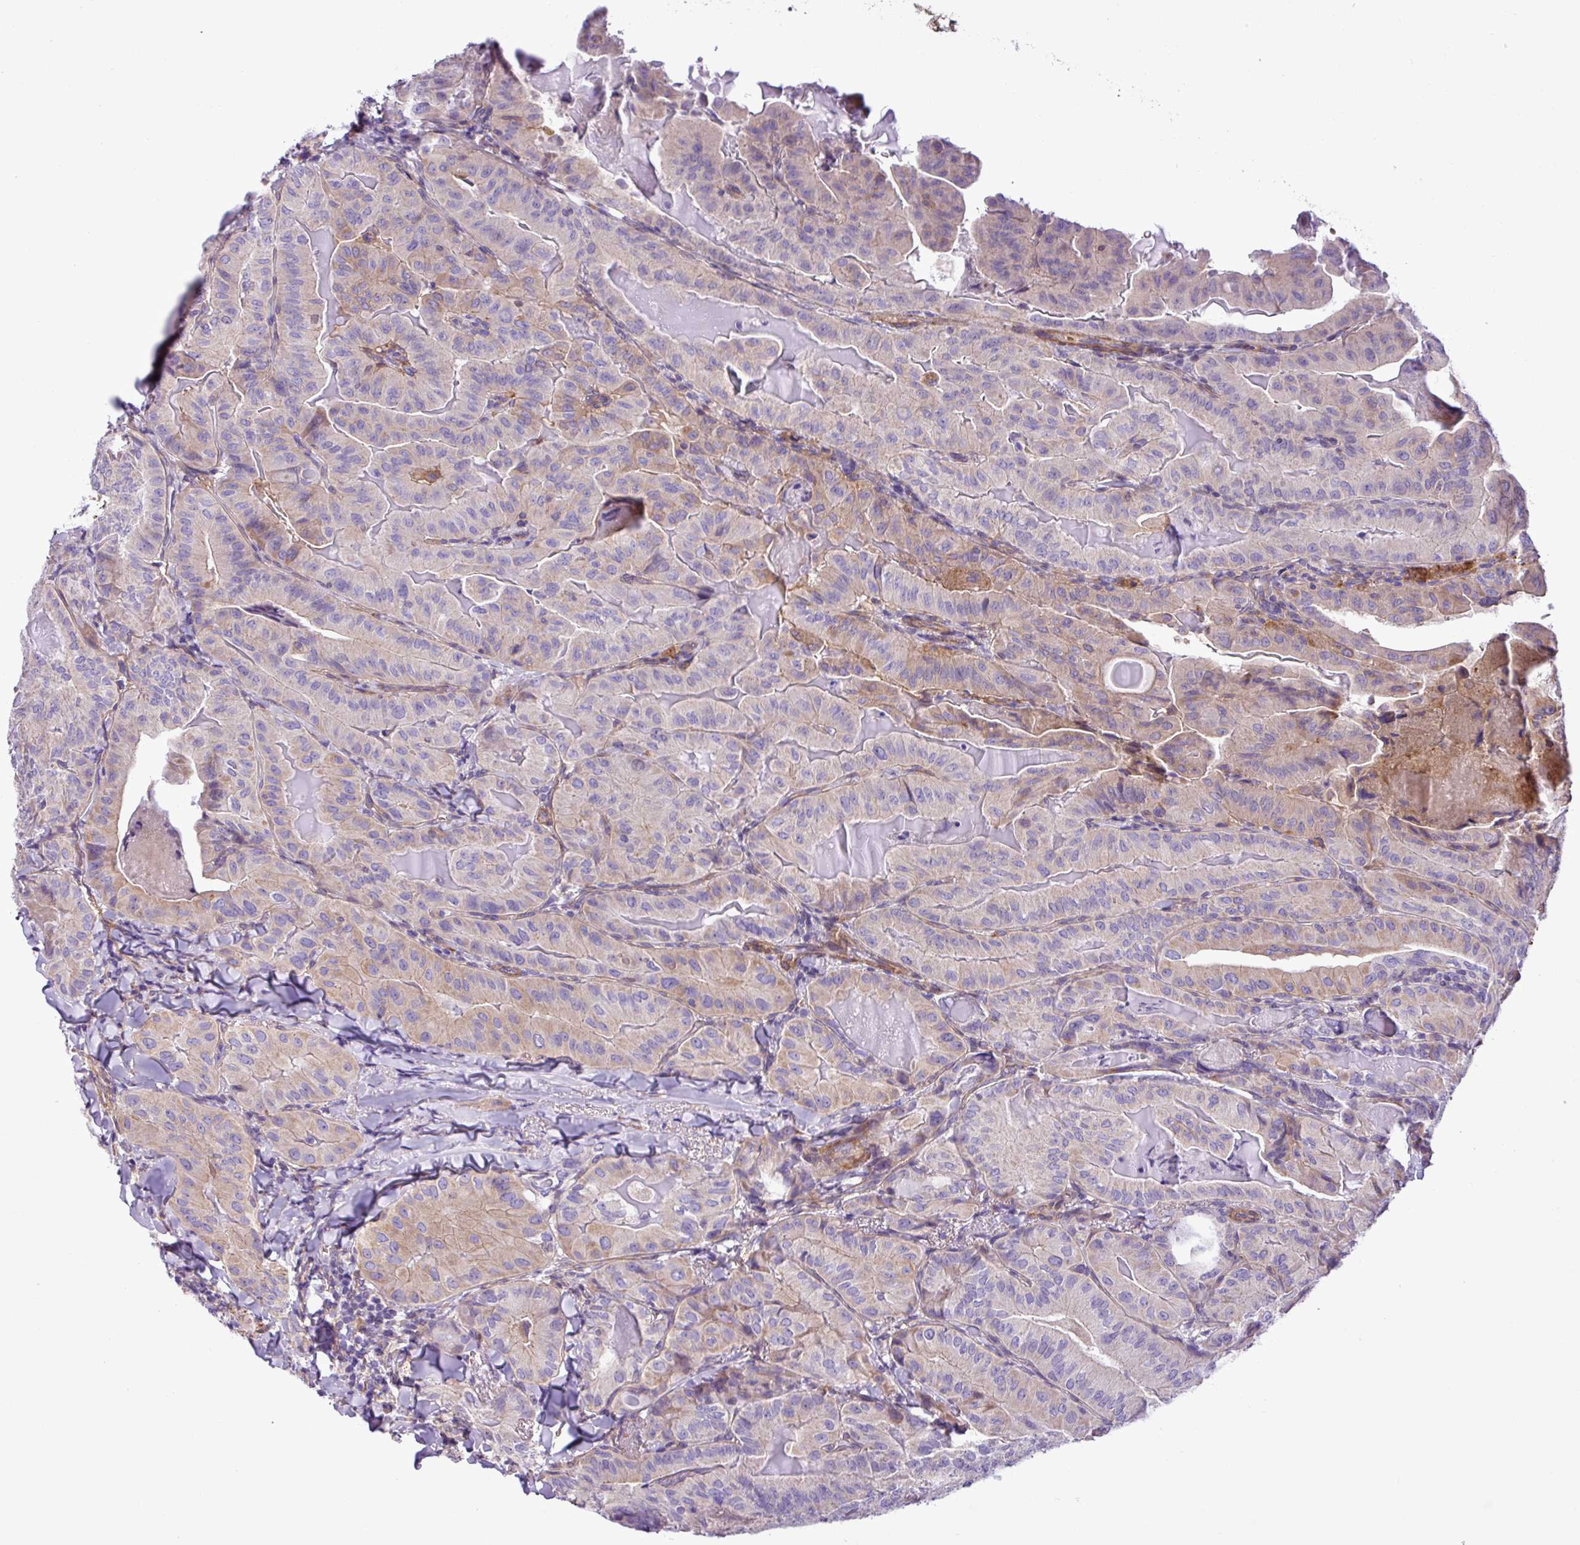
{"staining": {"intensity": "weak", "quantity": "<25%", "location": "cytoplasmic/membranous"}, "tissue": "thyroid cancer", "cell_type": "Tumor cells", "image_type": "cancer", "snomed": [{"axis": "morphology", "description": "Papillary adenocarcinoma, NOS"}, {"axis": "topography", "description": "Thyroid gland"}], "caption": "The image reveals no staining of tumor cells in thyroid cancer (papillary adenocarcinoma).", "gene": "C11orf91", "patient": {"sex": "female", "age": 68}}